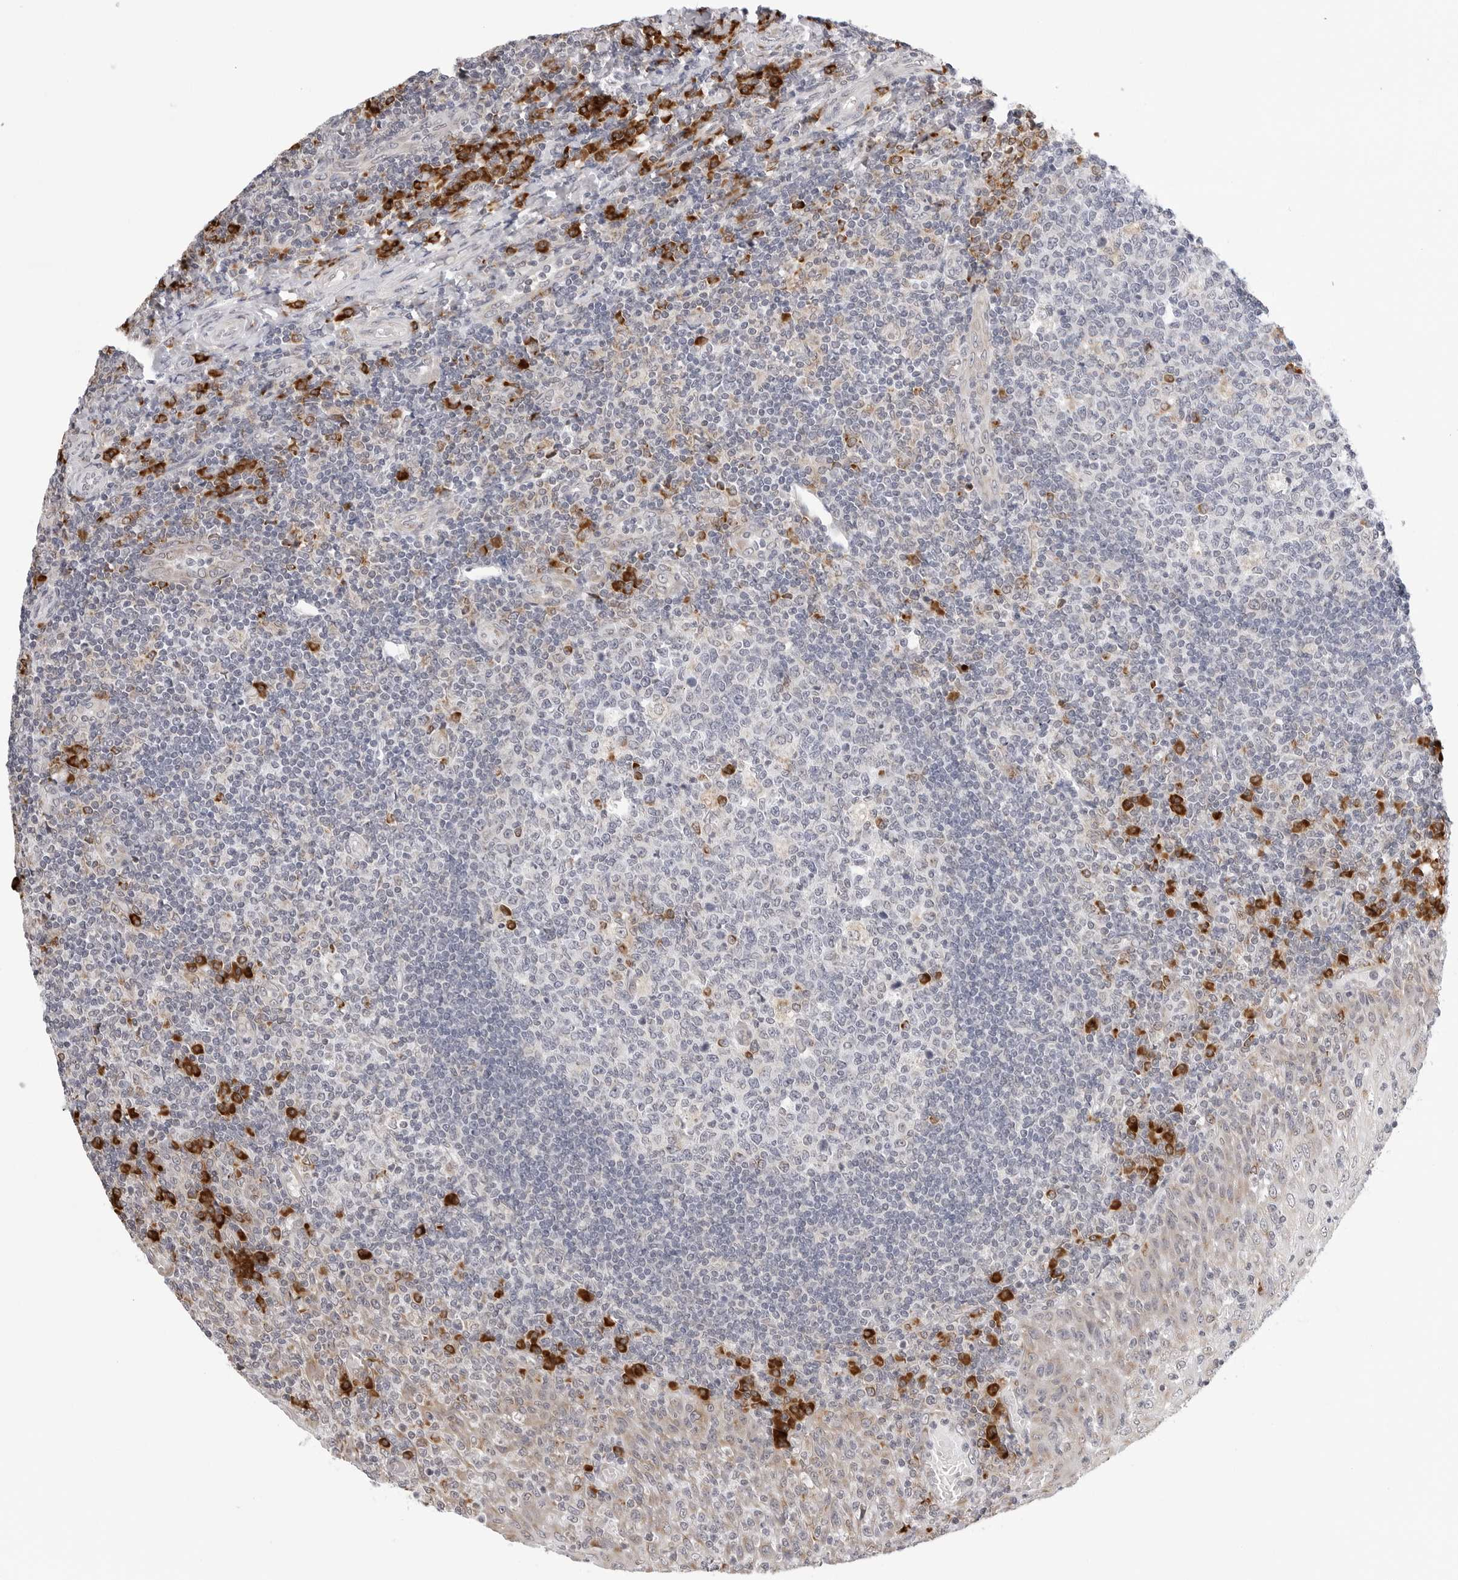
{"staining": {"intensity": "moderate", "quantity": "<25%", "location": "cytoplasmic/membranous"}, "tissue": "tonsil", "cell_type": "Germinal center cells", "image_type": "normal", "snomed": [{"axis": "morphology", "description": "Normal tissue, NOS"}, {"axis": "topography", "description": "Tonsil"}], "caption": "DAB immunohistochemical staining of normal human tonsil demonstrates moderate cytoplasmic/membranous protein positivity in about <25% of germinal center cells. (brown staining indicates protein expression, while blue staining denotes nuclei).", "gene": "RPN1", "patient": {"sex": "female", "age": 19}}